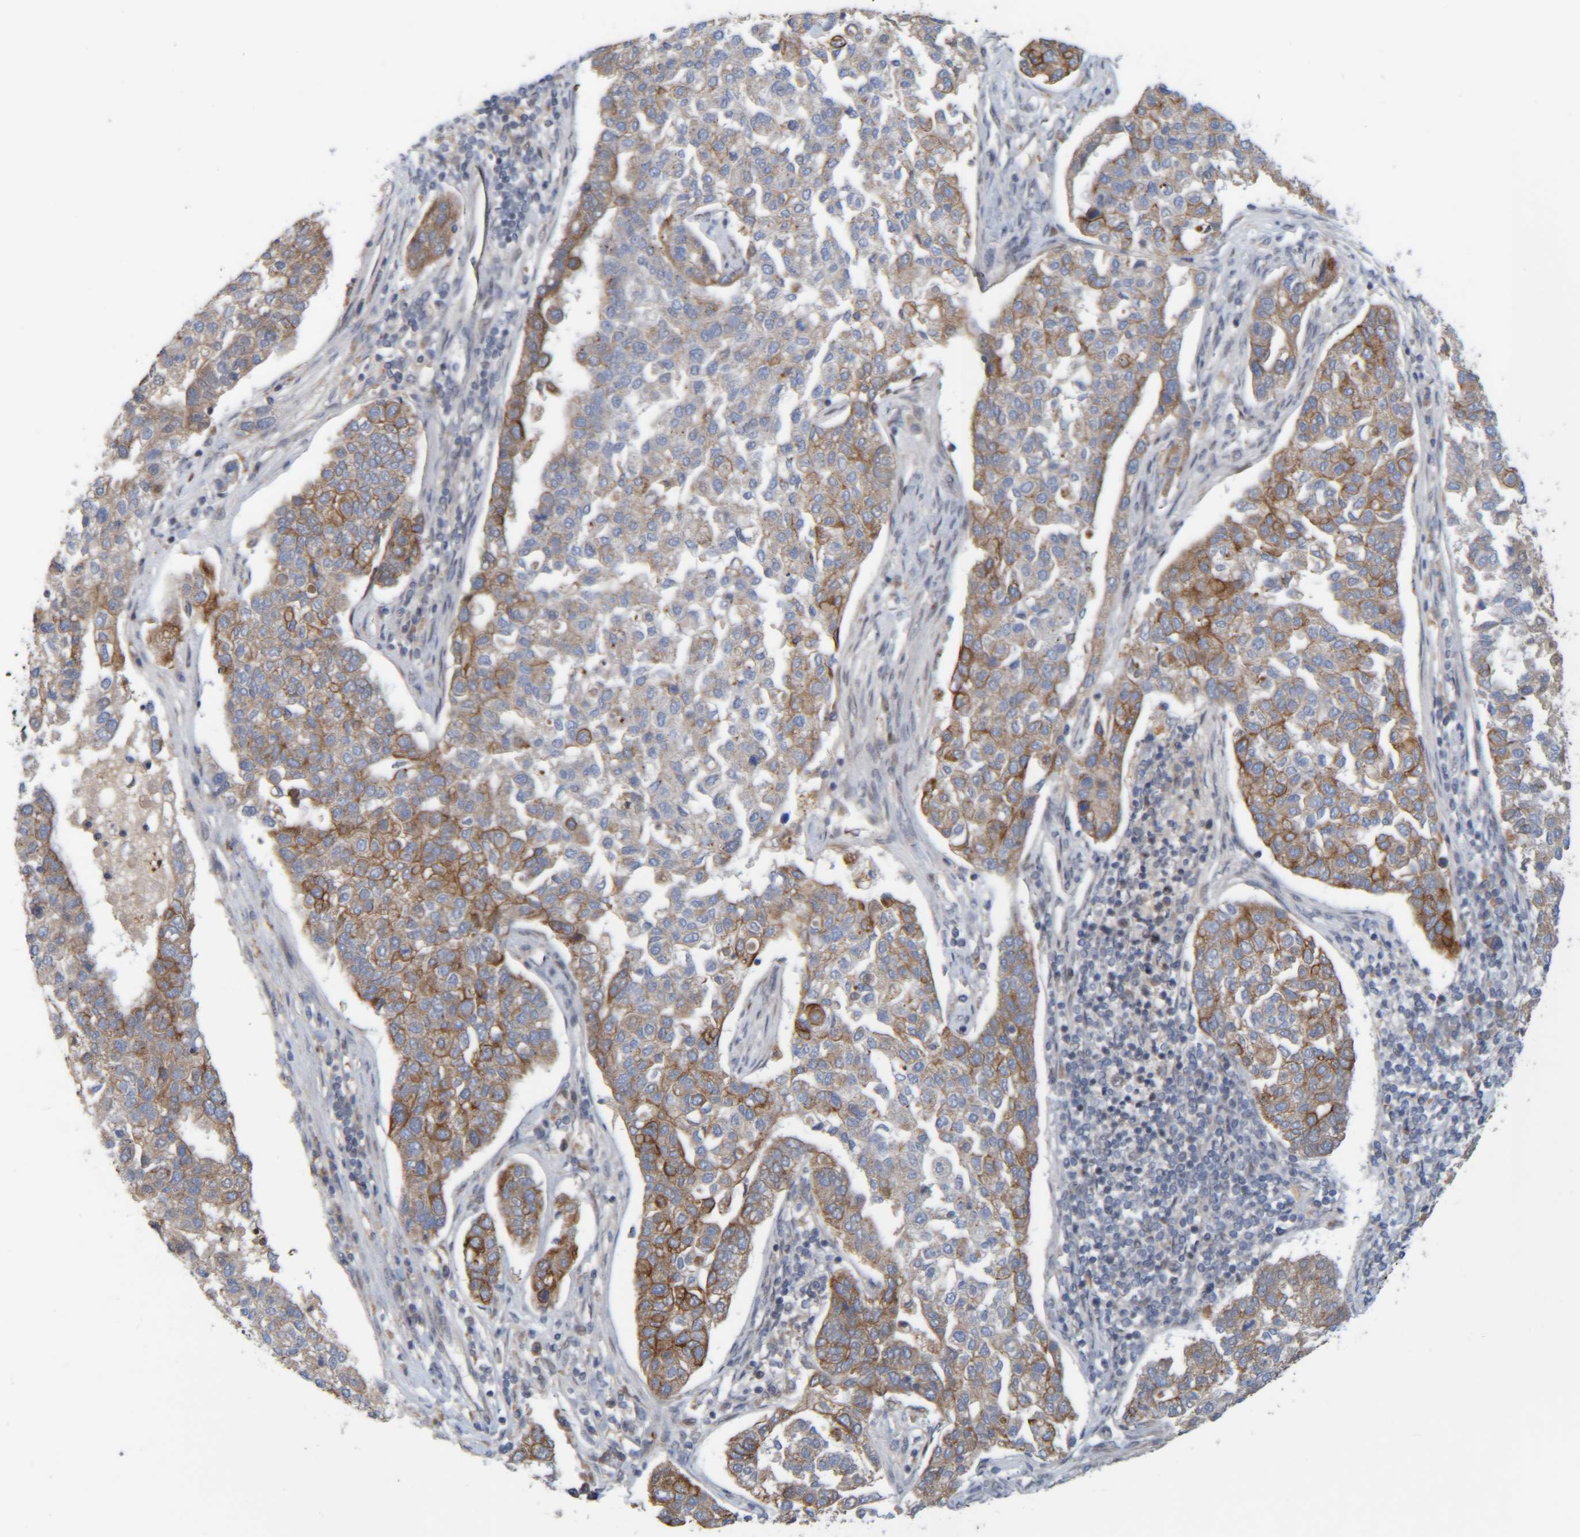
{"staining": {"intensity": "moderate", "quantity": "25%-75%", "location": "cytoplasmic/membranous"}, "tissue": "pancreatic cancer", "cell_type": "Tumor cells", "image_type": "cancer", "snomed": [{"axis": "morphology", "description": "Adenocarcinoma, NOS"}, {"axis": "topography", "description": "Pancreas"}], "caption": "Immunohistochemical staining of human adenocarcinoma (pancreatic) shows medium levels of moderate cytoplasmic/membranous expression in approximately 25%-75% of tumor cells. (DAB = brown stain, brightfield microscopy at high magnification).", "gene": "CCDC57", "patient": {"sex": "female", "age": 61}}